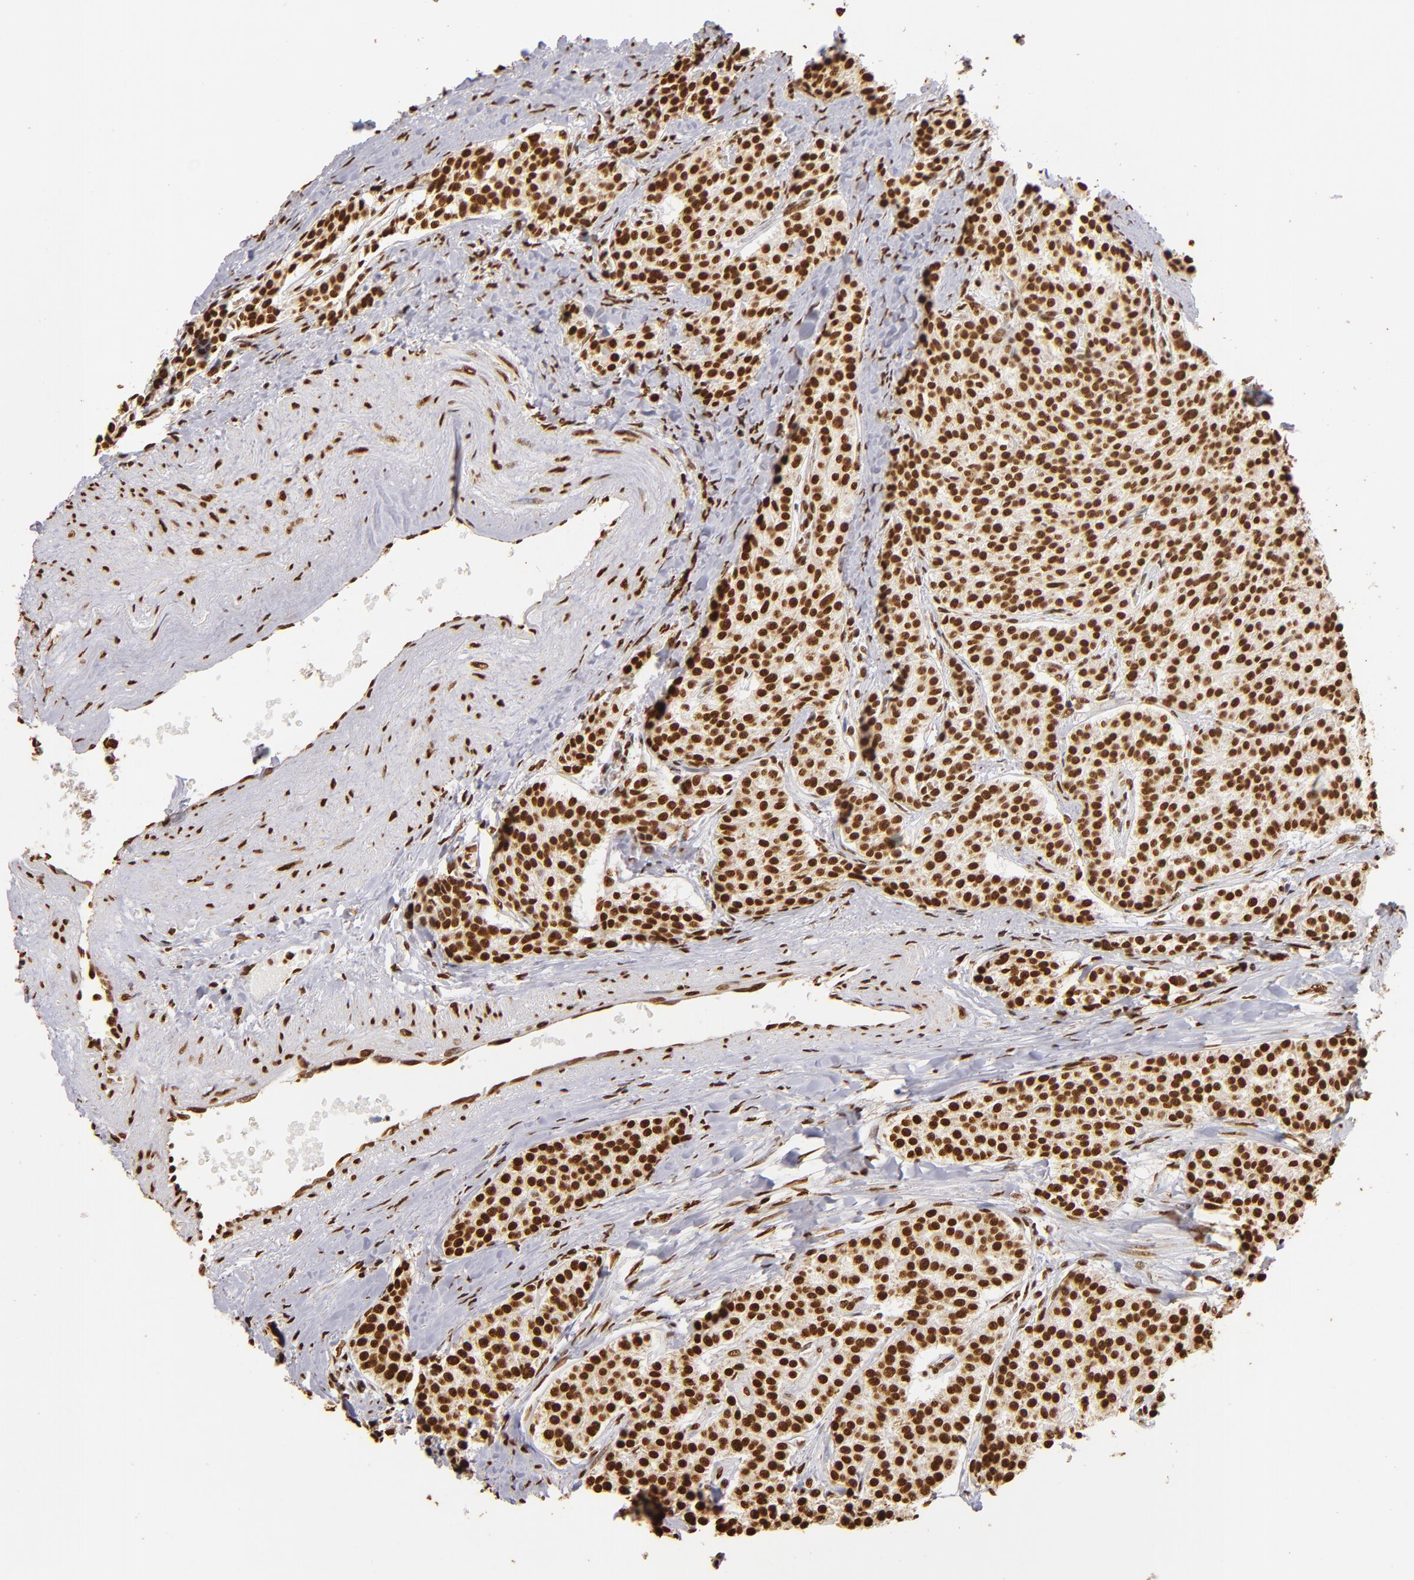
{"staining": {"intensity": "strong", "quantity": ">75%", "location": "nuclear"}, "tissue": "carcinoid", "cell_type": "Tumor cells", "image_type": "cancer", "snomed": [{"axis": "morphology", "description": "Carcinoid, malignant, NOS"}, {"axis": "topography", "description": "Stomach"}], "caption": "Carcinoid (malignant) stained with a brown dye displays strong nuclear positive staining in approximately >75% of tumor cells.", "gene": "ILF3", "patient": {"sex": "female", "age": 76}}